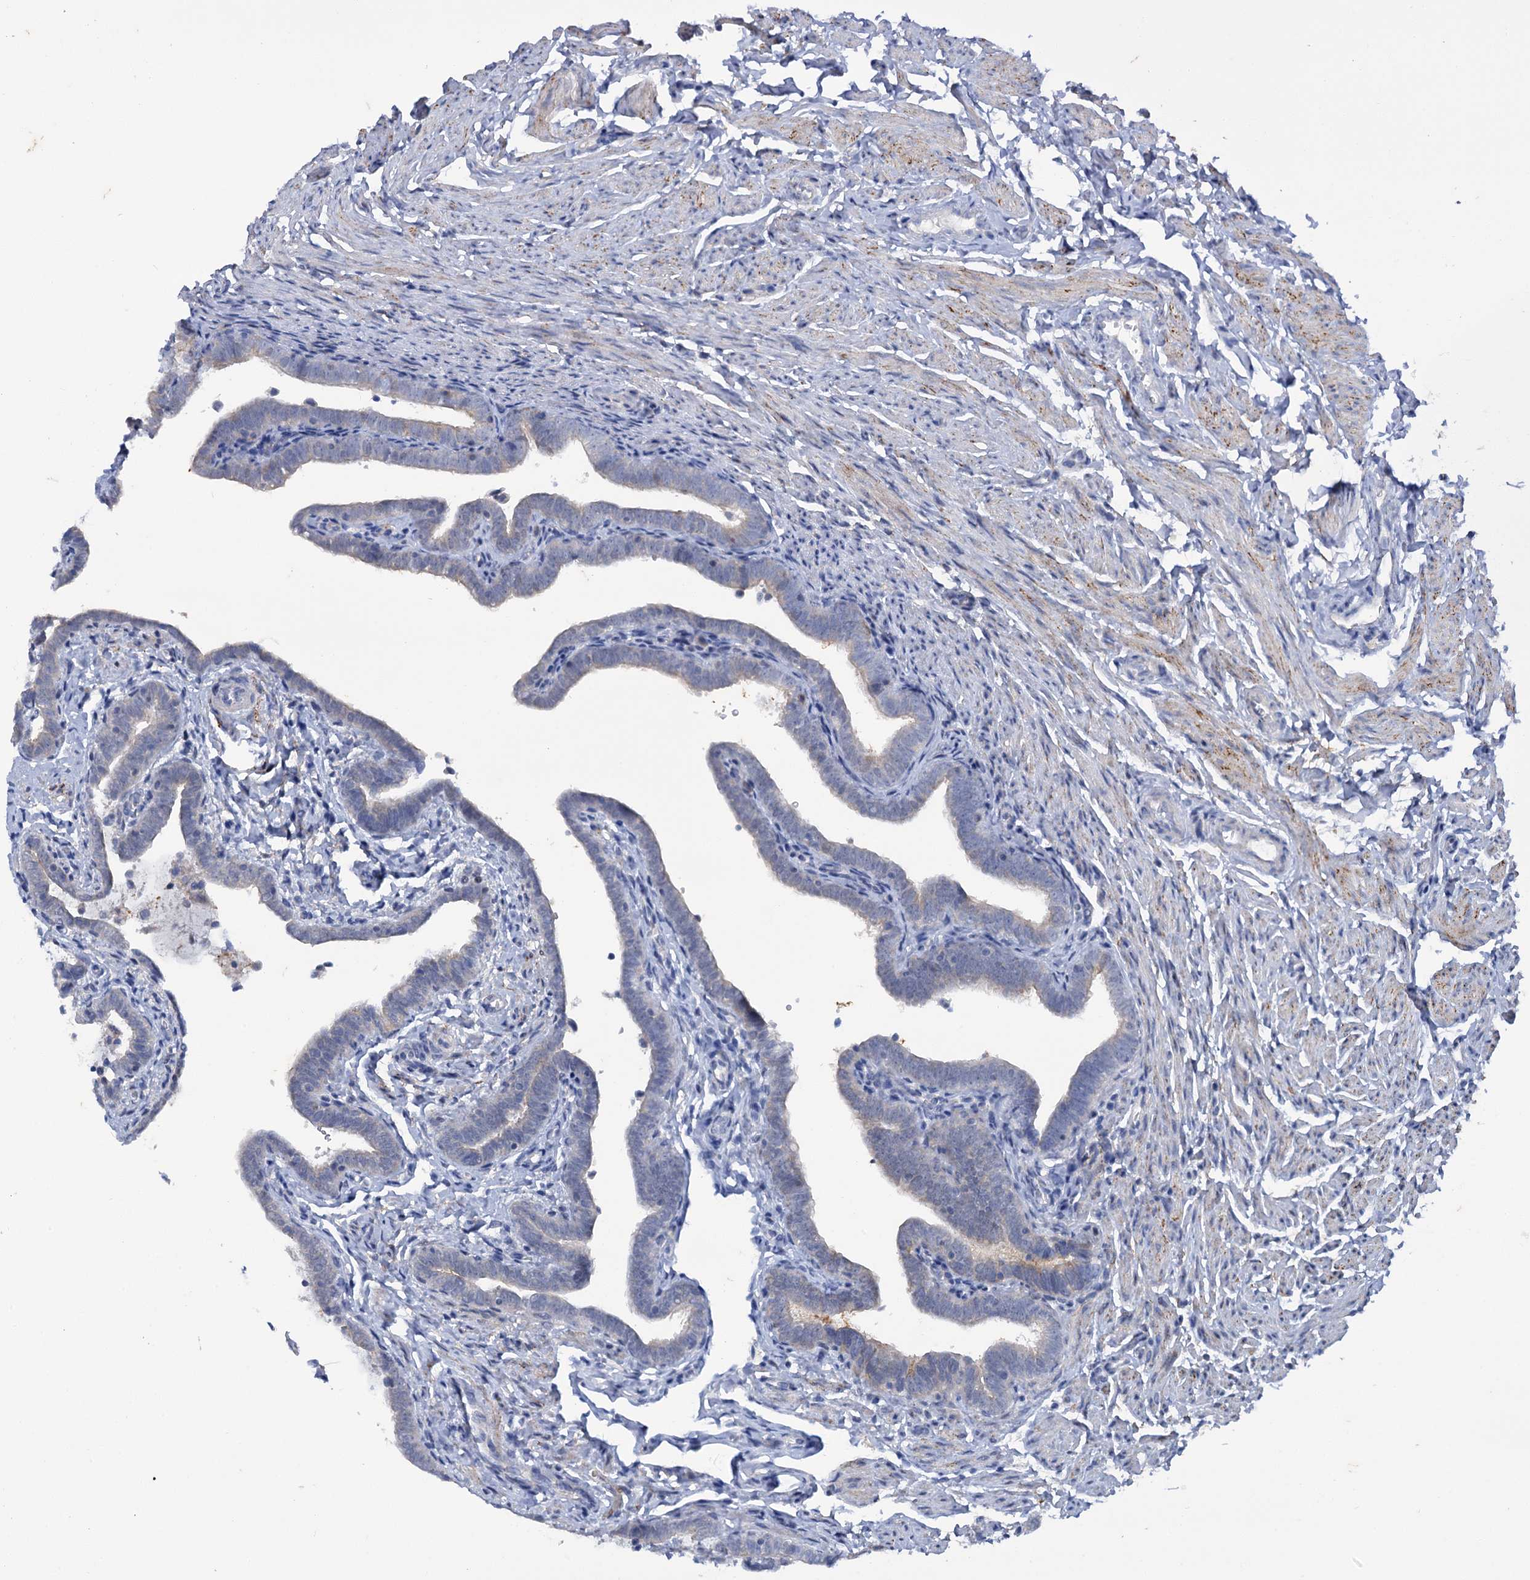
{"staining": {"intensity": "weak", "quantity": "25%-75%", "location": "cytoplasmic/membranous"}, "tissue": "fallopian tube", "cell_type": "Glandular cells", "image_type": "normal", "snomed": [{"axis": "morphology", "description": "Normal tissue, NOS"}, {"axis": "topography", "description": "Fallopian tube"}], "caption": "Fallopian tube stained with a brown dye reveals weak cytoplasmic/membranous positive staining in about 25%-75% of glandular cells.", "gene": "MID1IP1", "patient": {"sex": "female", "age": 36}}